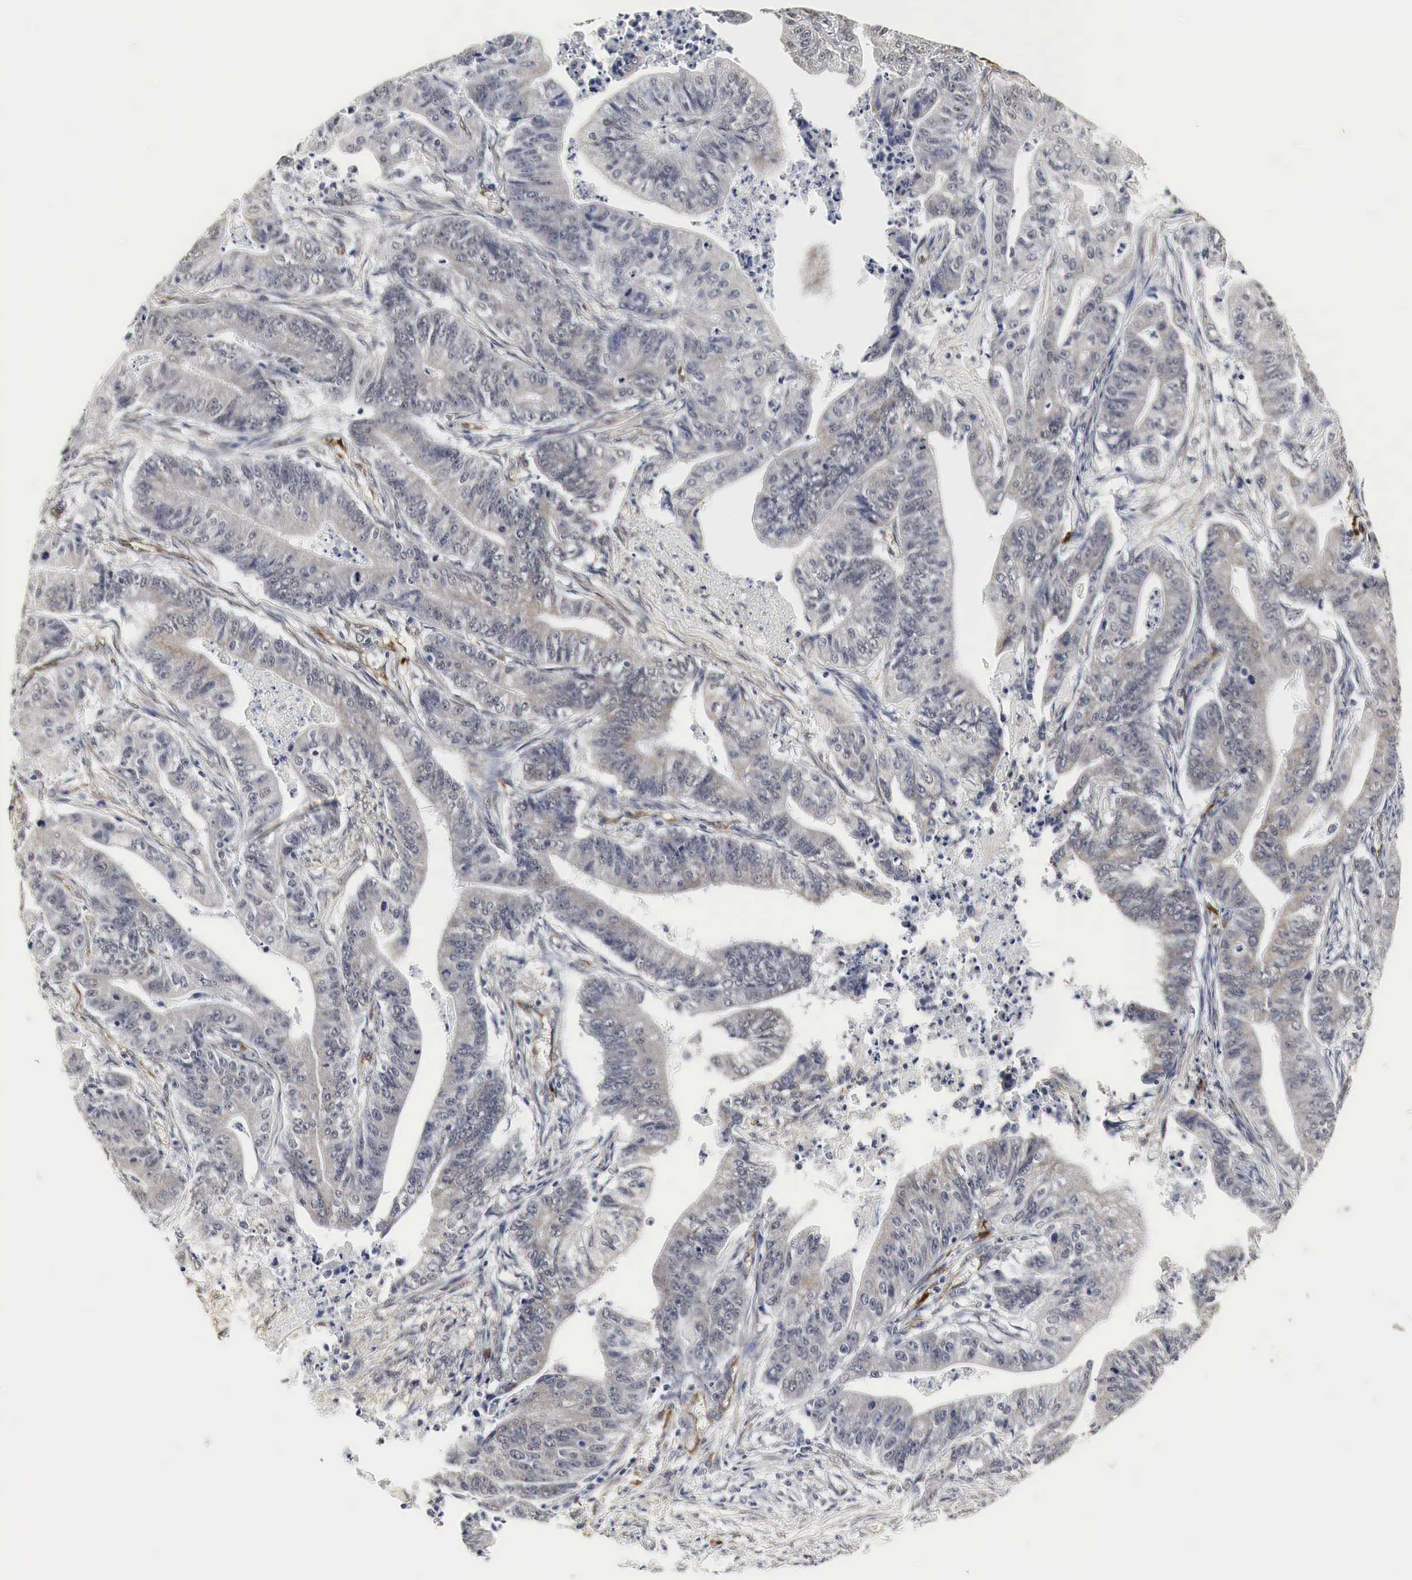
{"staining": {"intensity": "negative", "quantity": "none", "location": "none"}, "tissue": "stomach cancer", "cell_type": "Tumor cells", "image_type": "cancer", "snomed": [{"axis": "morphology", "description": "Adenocarcinoma, NOS"}, {"axis": "topography", "description": "Stomach, lower"}], "caption": "Immunohistochemistry (IHC) of adenocarcinoma (stomach) displays no expression in tumor cells.", "gene": "SPIN1", "patient": {"sex": "female", "age": 86}}